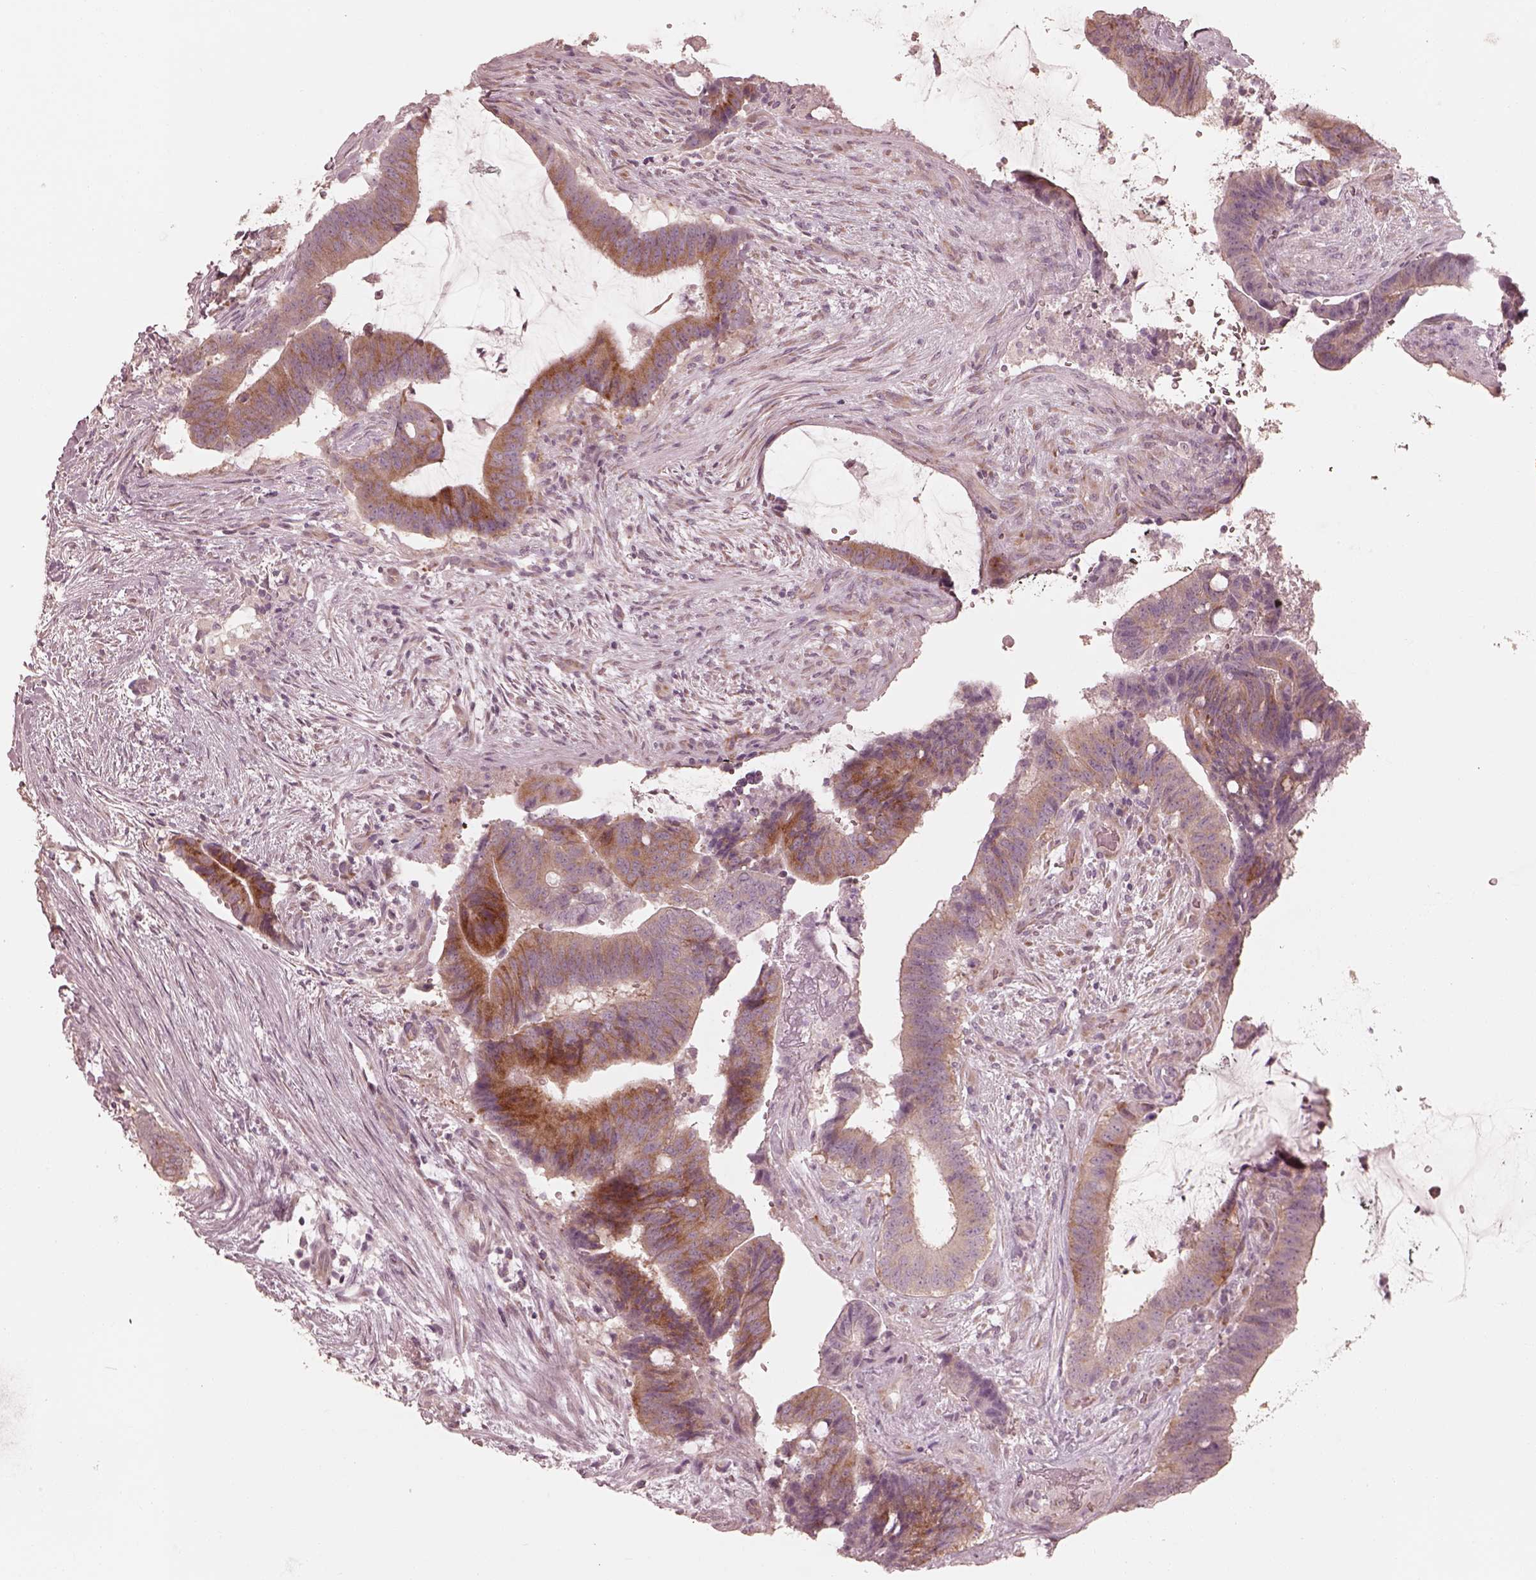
{"staining": {"intensity": "moderate", "quantity": "<25%", "location": "cytoplasmic/membranous"}, "tissue": "colorectal cancer", "cell_type": "Tumor cells", "image_type": "cancer", "snomed": [{"axis": "morphology", "description": "Adenocarcinoma, NOS"}, {"axis": "topography", "description": "Colon"}], "caption": "Human colorectal cancer stained with a brown dye displays moderate cytoplasmic/membranous positive staining in about <25% of tumor cells.", "gene": "RAB3C", "patient": {"sex": "female", "age": 43}}